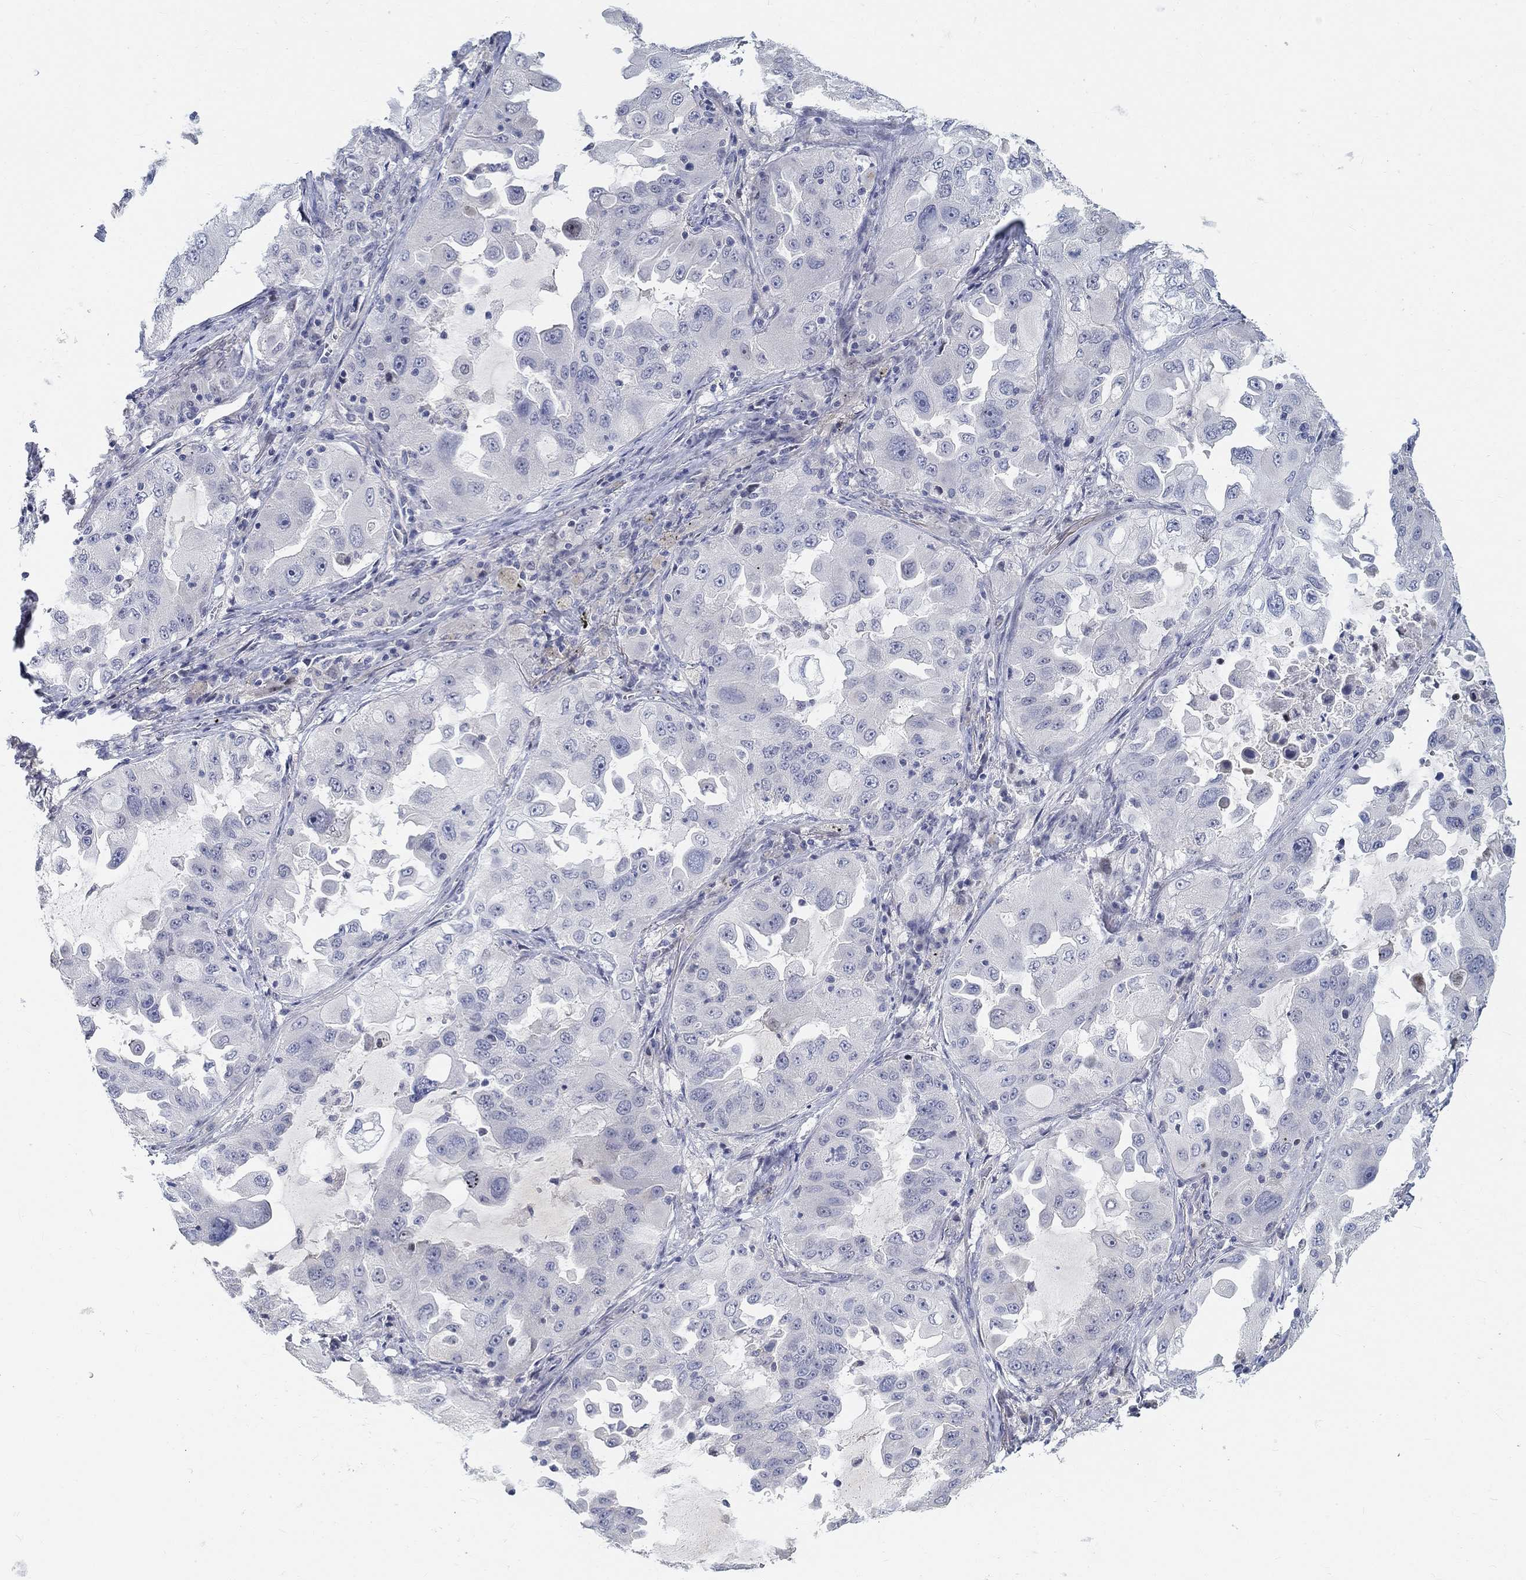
{"staining": {"intensity": "negative", "quantity": "none", "location": "none"}, "tissue": "lung cancer", "cell_type": "Tumor cells", "image_type": "cancer", "snomed": [{"axis": "morphology", "description": "Adenocarcinoma, NOS"}, {"axis": "topography", "description": "Lung"}], "caption": "Tumor cells show no significant protein positivity in lung cancer.", "gene": "SNTG2", "patient": {"sex": "female", "age": 61}}